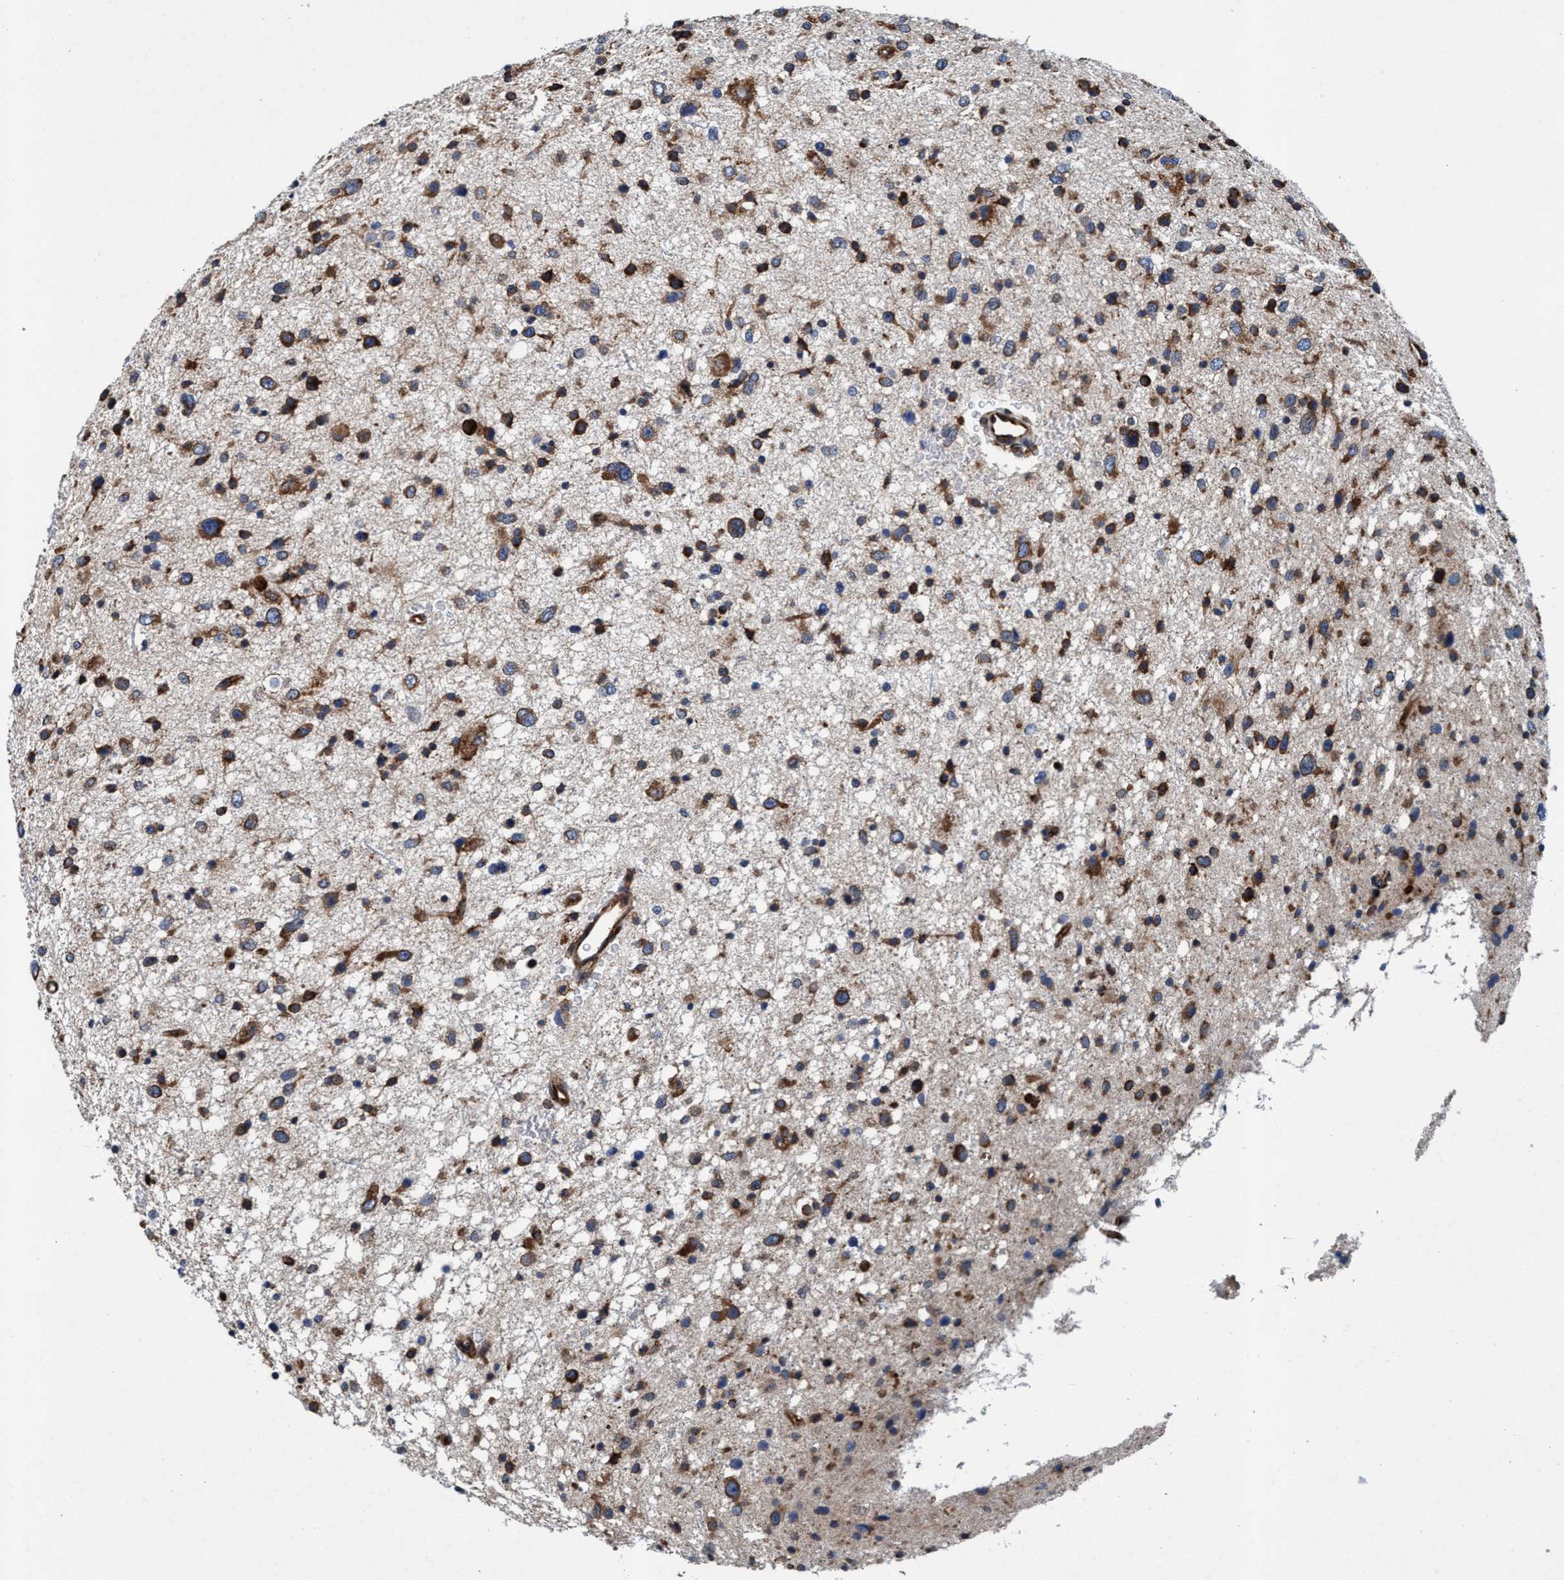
{"staining": {"intensity": "strong", "quantity": "<25%", "location": "cytoplasmic/membranous"}, "tissue": "glioma", "cell_type": "Tumor cells", "image_type": "cancer", "snomed": [{"axis": "morphology", "description": "Glioma, malignant, Low grade"}, {"axis": "topography", "description": "Brain"}], "caption": "Immunohistochemistry (DAB) staining of human malignant glioma (low-grade) reveals strong cytoplasmic/membranous protein expression in about <25% of tumor cells.", "gene": "ENDOG", "patient": {"sex": "female", "age": 37}}